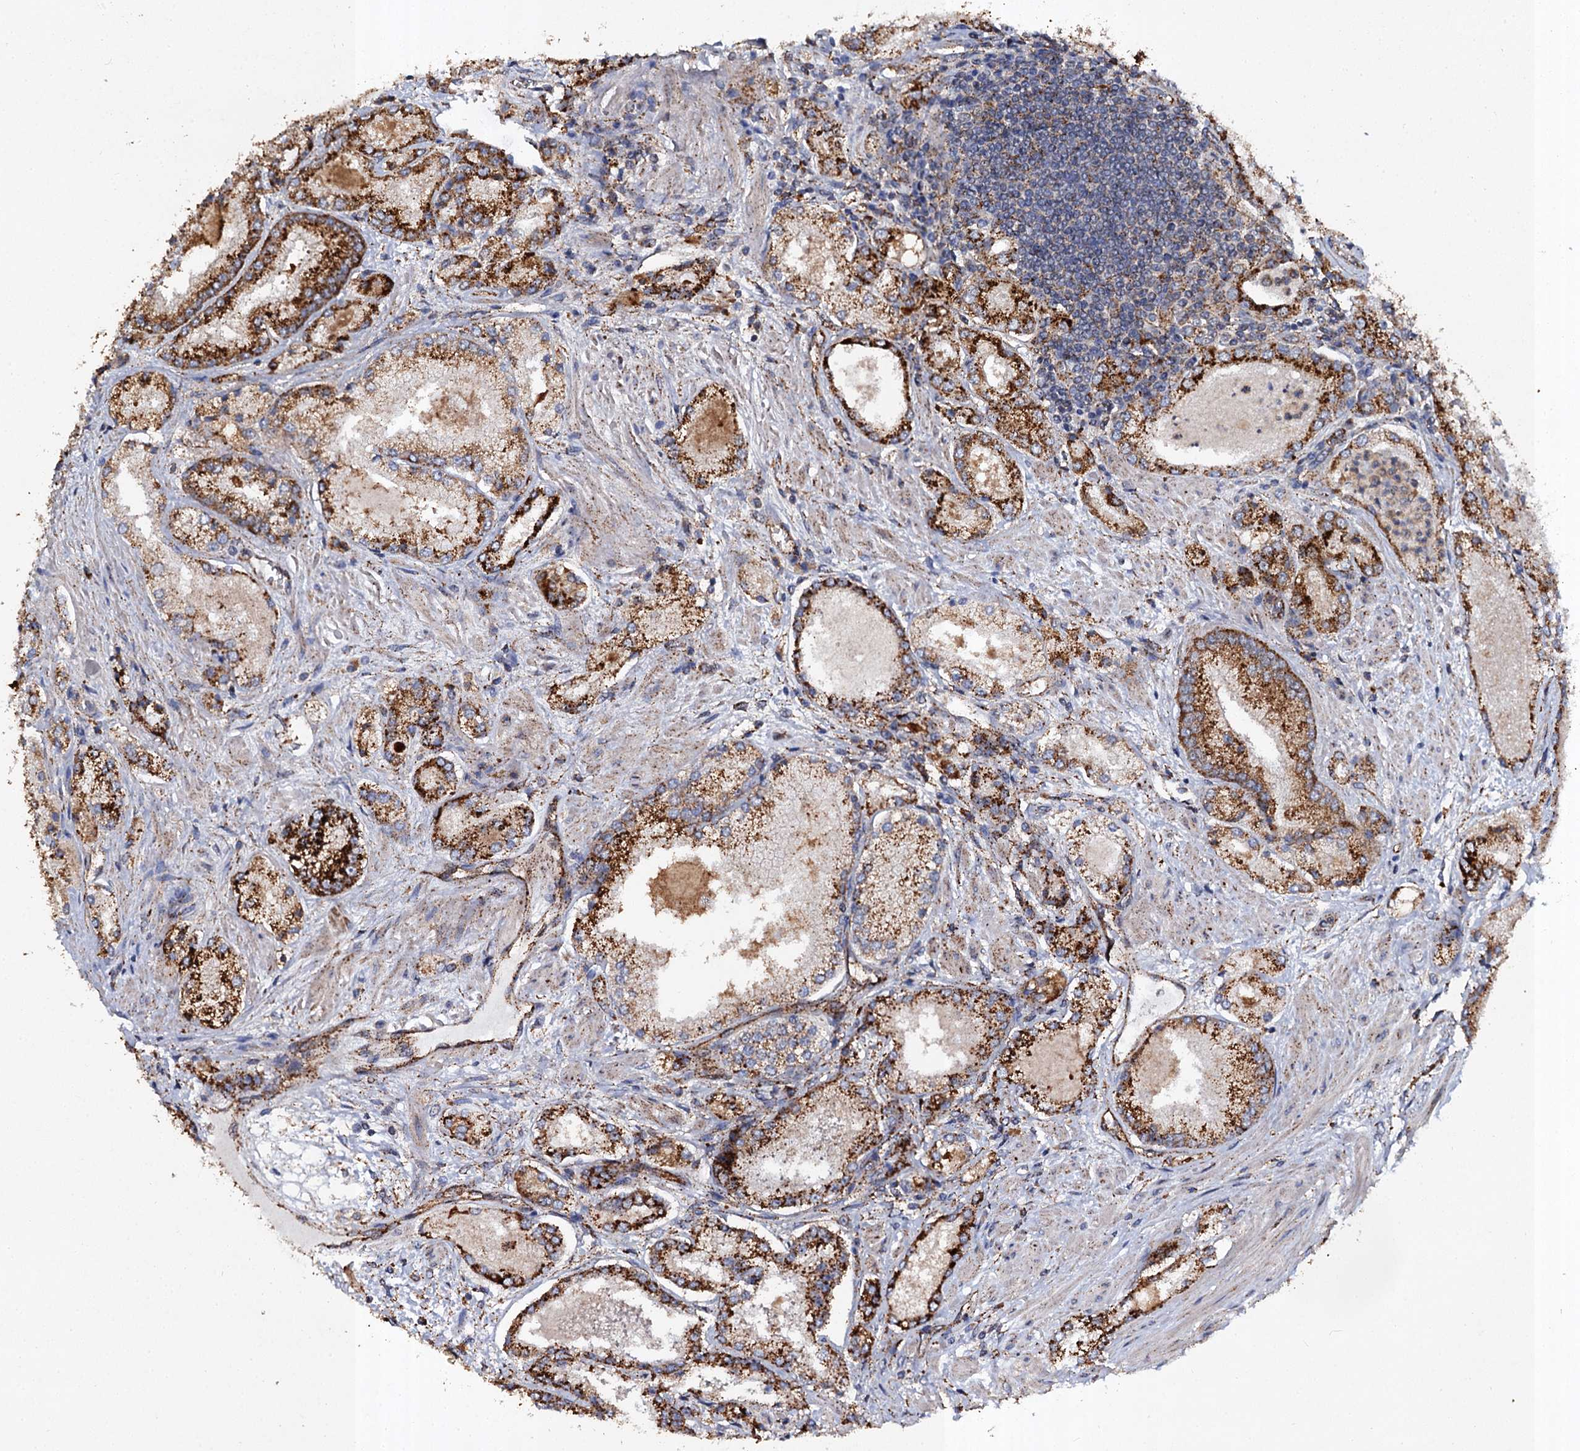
{"staining": {"intensity": "strong", "quantity": ">75%", "location": "cytoplasmic/membranous"}, "tissue": "prostate cancer", "cell_type": "Tumor cells", "image_type": "cancer", "snomed": [{"axis": "morphology", "description": "Adenocarcinoma, Low grade"}, {"axis": "topography", "description": "Prostate"}], "caption": "High-magnification brightfield microscopy of adenocarcinoma (low-grade) (prostate) stained with DAB (3,3'-diaminobenzidine) (brown) and counterstained with hematoxylin (blue). tumor cells exhibit strong cytoplasmic/membranous expression is seen in approximately>75% of cells. The staining was performed using DAB (3,3'-diaminobenzidine) to visualize the protein expression in brown, while the nuclei were stained in blue with hematoxylin (Magnification: 20x).", "gene": "GBA1", "patient": {"sex": "male", "age": 74}}